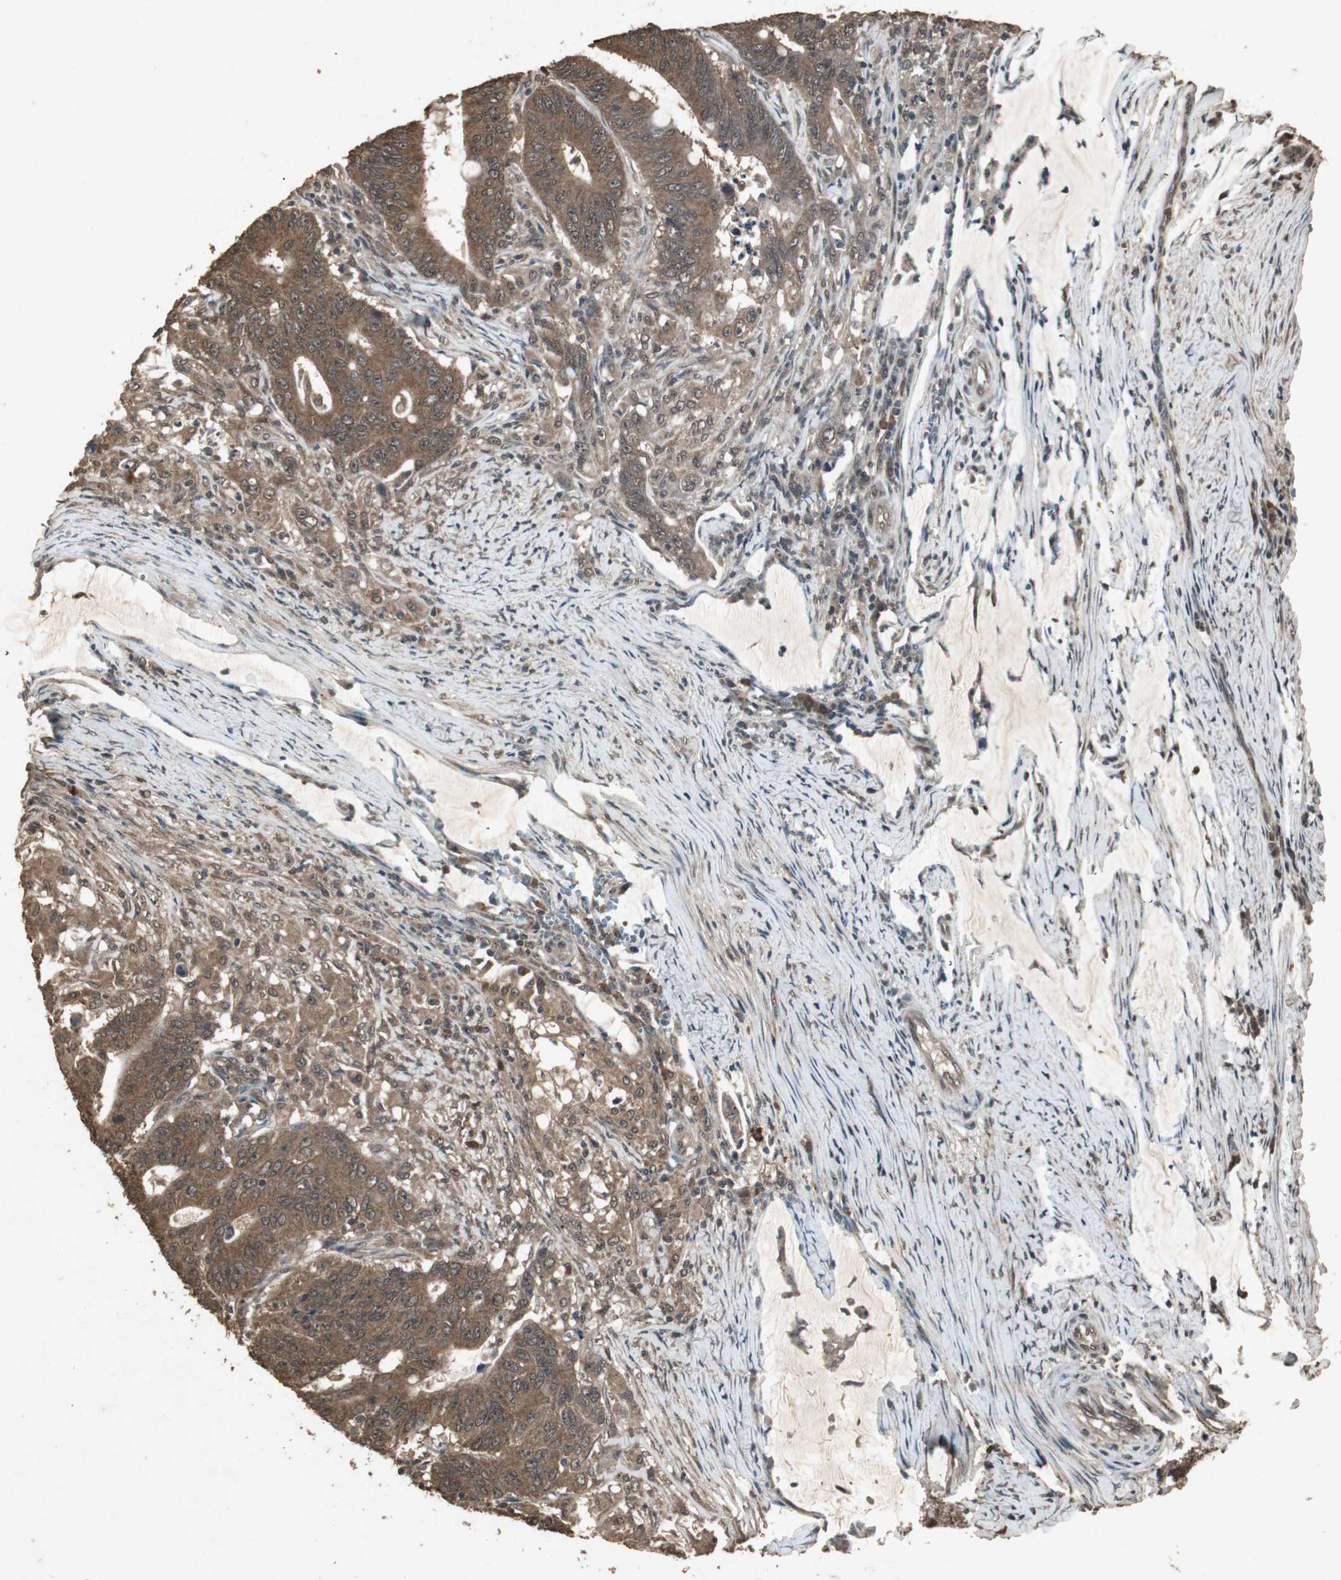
{"staining": {"intensity": "moderate", "quantity": ">75%", "location": "cytoplasmic/membranous,nuclear"}, "tissue": "colorectal cancer", "cell_type": "Tumor cells", "image_type": "cancer", "snomed": [{"axis": "morphology", "description": "Adenocarcinoma, NOS"}, {"axis": "topography", "description": "Colon"}], "caption": "Colorectal cancer stained with a brown dye demonstrates moderate cytoplasmic/membranous and nuclear positive positivity in about >75% of tumor cells.", "gene": "EMX1", "patient": {"sex": "male", "age": 45}}